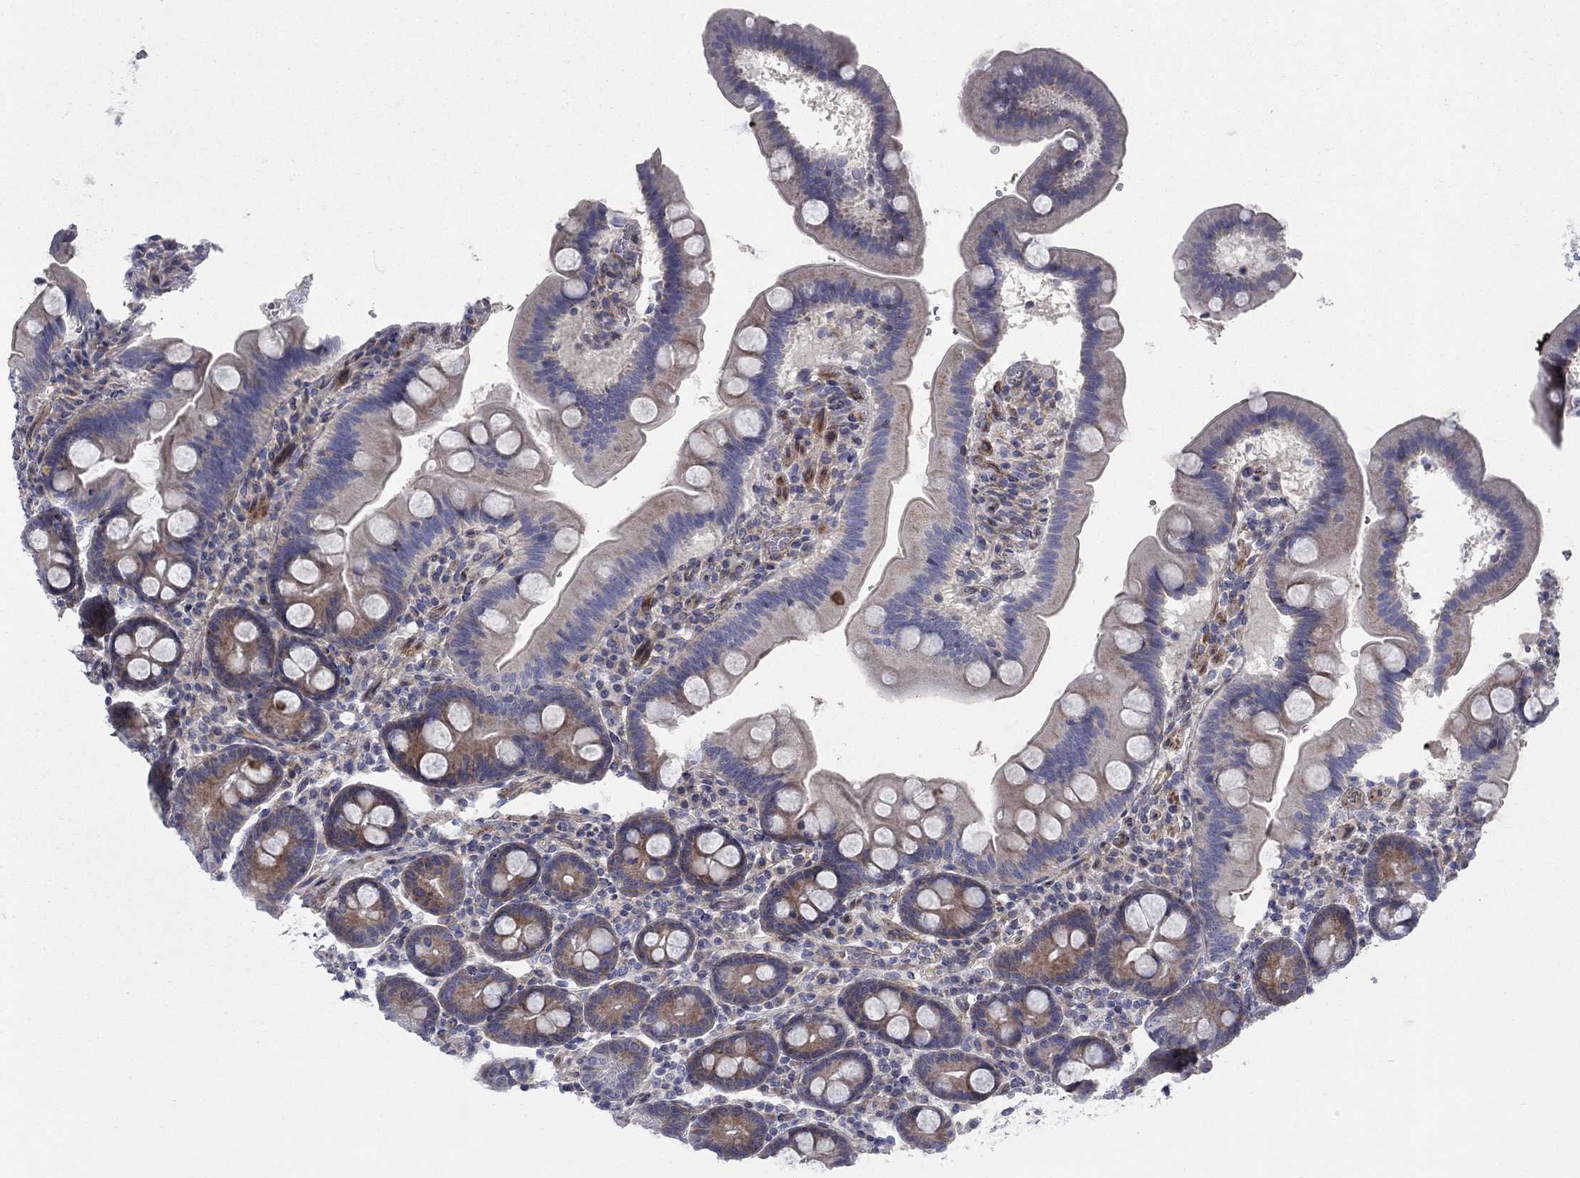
{"staining": {"intensity": "moderate", "quantity": "<25%", "location": "cytoplasmic/membranous"}, "tissue": "duodenum", "cell_type": "Glandular cells", "image_type": "normal", "snomed": [{"axis": "morphology", "description": "Normal tissue, NOS"}, {"axis": "topography", "description": "Duodenum"}], "caption": "Immunohistochemistry (IHC) of normal human duodenum shows low levels of moderate cytoplasmic/membranous staining in about <25% of glandular cells. The protein of interest is stained brown, and the nuclei are stained in blue (DAB (3,3'-diaminobenzidine) IHC with brightfield microscopy, high magnification).", "gene": "FXR1", "patient": {"sex": "male", "age": 59}}